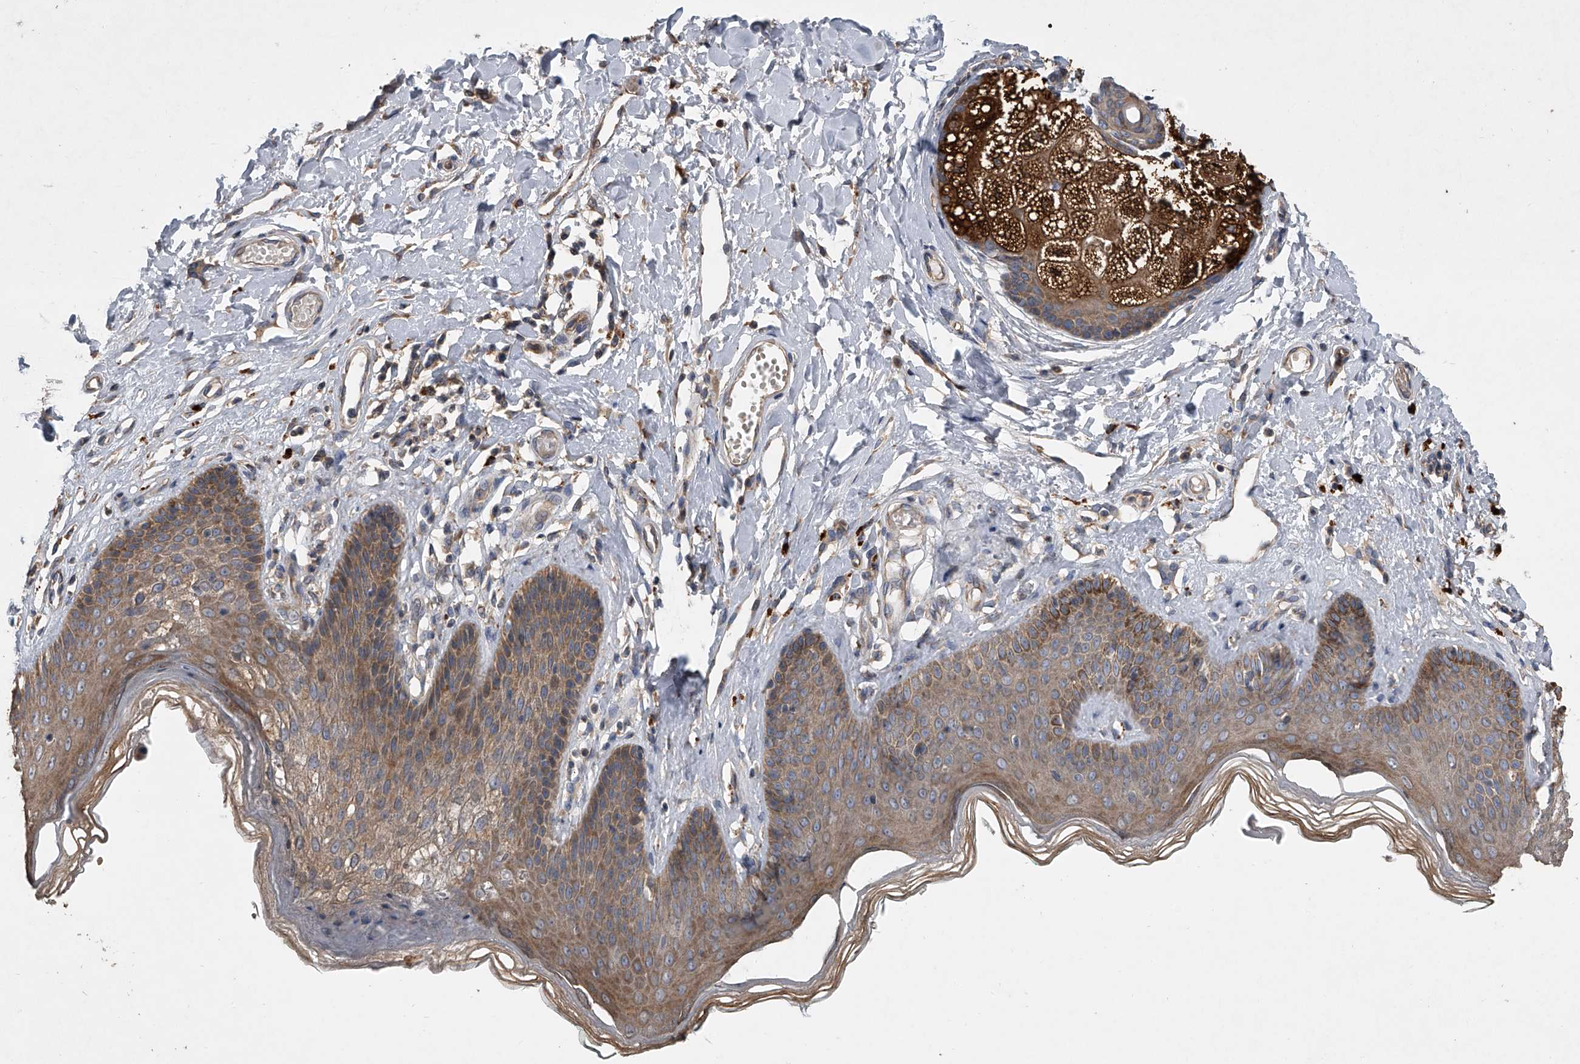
{"staining": {"intensity": "strong", "quantity": ">75%", "location": "cytoplasmic/membranous"}, "tissue": "skin", "cell_type": "Epidermal cells", "image_type": "normal", "snomed": [{"axis": "morphology", "description": "Normal tissue, NOS"}, {"axis": "morphology", "description": "Squamous cell carcinoma, NOS"}, {"axis": "topography", "description": "Vulva"}], "caption": "A brown stain labels strong cytoplasmic/membranous positivity of a protein in epidermal cells of normal skin. (DAB IHC with brightfield microscopy, high magnification).", "gene": "DOCK9", "patient": {"sex": "female", "age": 85}}